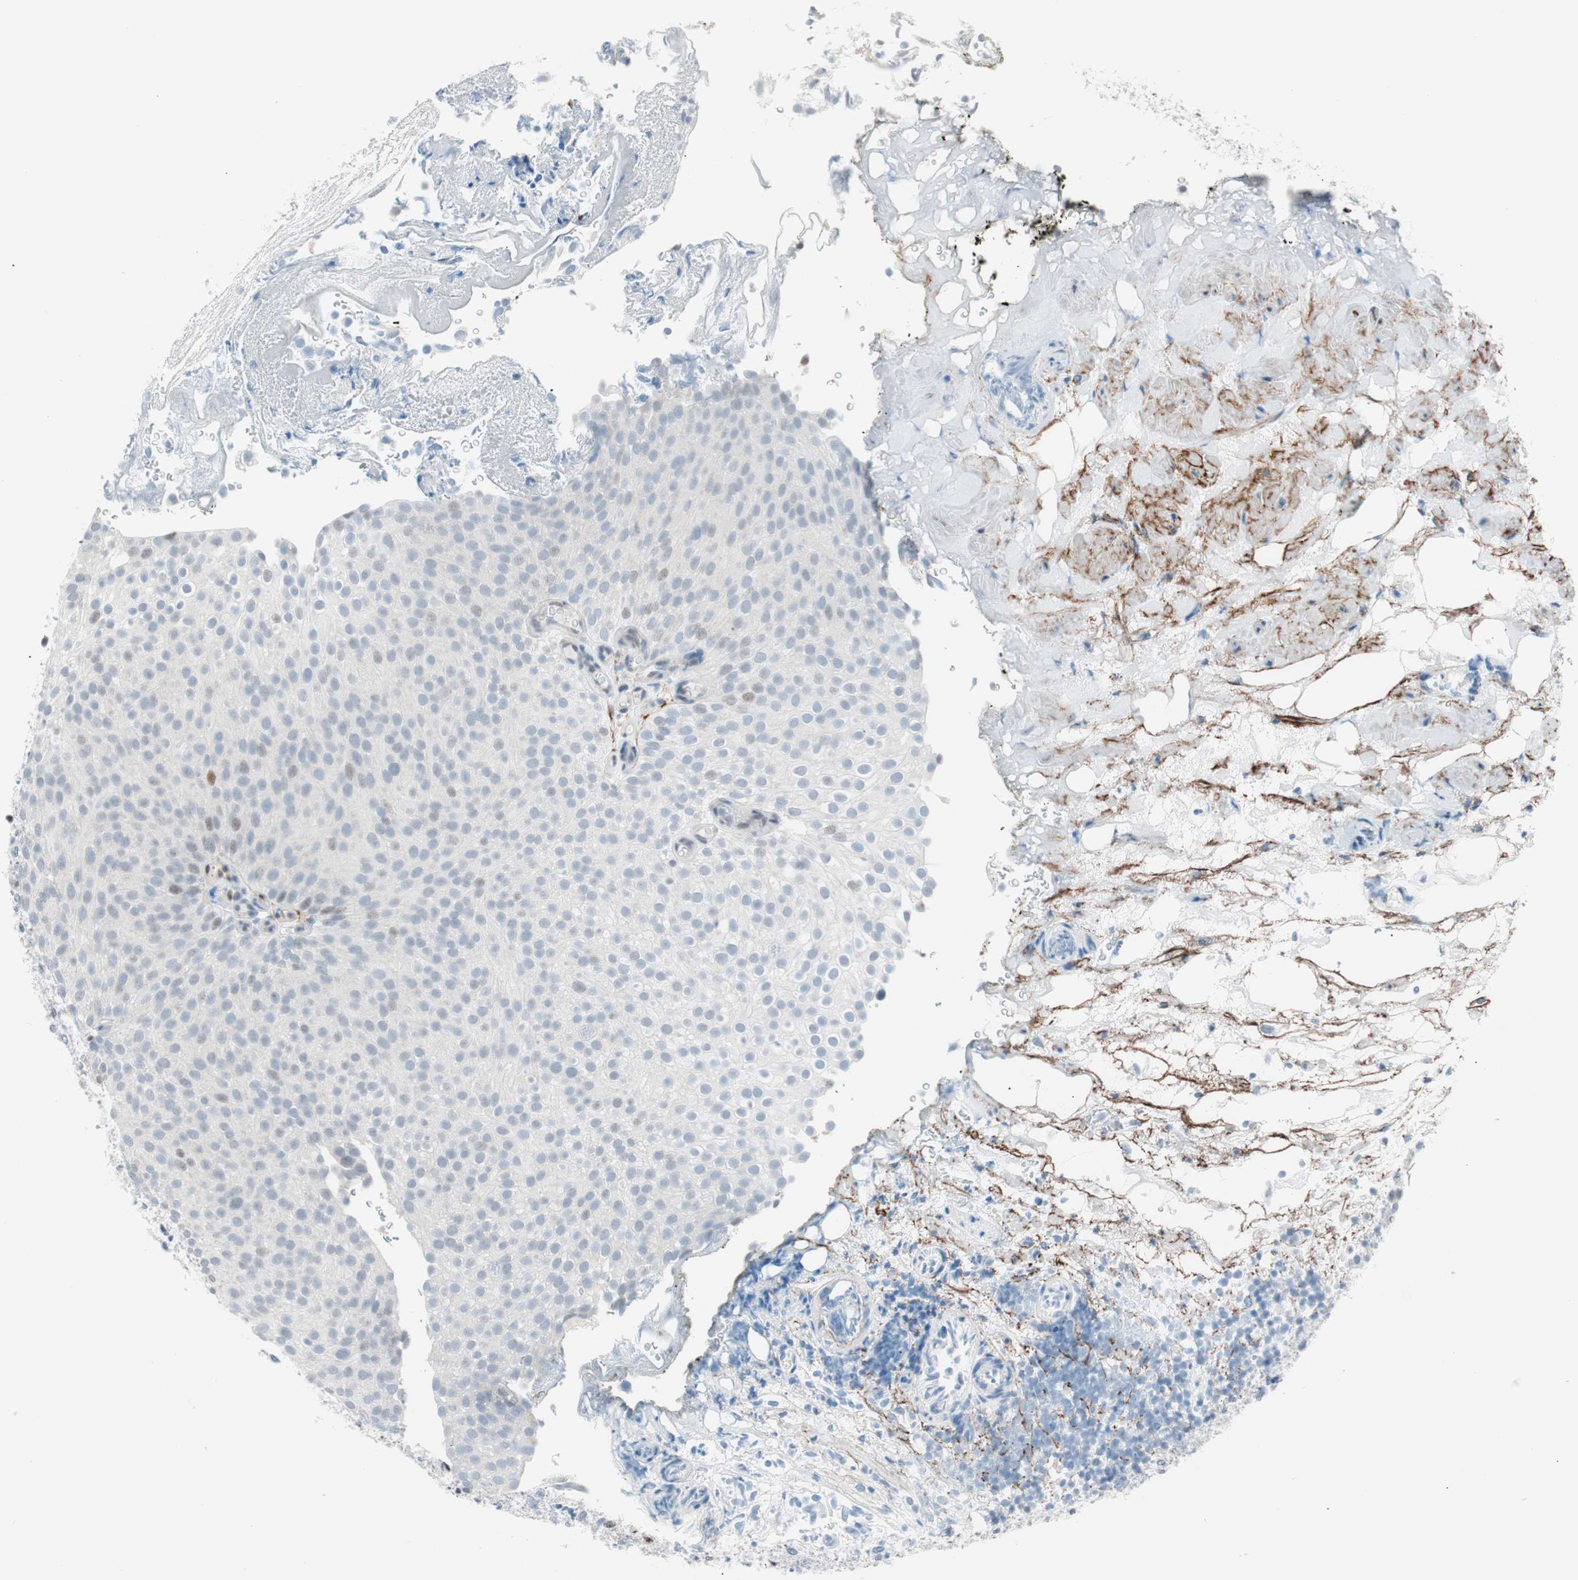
{"staining": {"intensity": "negative", "quantity": "none", "location": "none"}, "tissue": "urothelial cancer", "cell_type": "Tumor cells", "image_type": "cancer", "snomed": [{"axis": "morphology", "description": "Urothelial carcinoma, Low grade"}, {"axis": "topography", "description": "Urinary bladder"}], "caption": "High magnification brightfield microscopy of urothelial cancer stained with DAB (3,3'-diaminobenzidine) (brown) and counterstained with hematoxylin (blue): tumor cells show no significant expression. (DAB (3,3'-diaminobenzidine) immunohistochemistry (IHC), high magnification).", "gene": "FOSL1", "patient": {"sex": "male", "age": 78}}